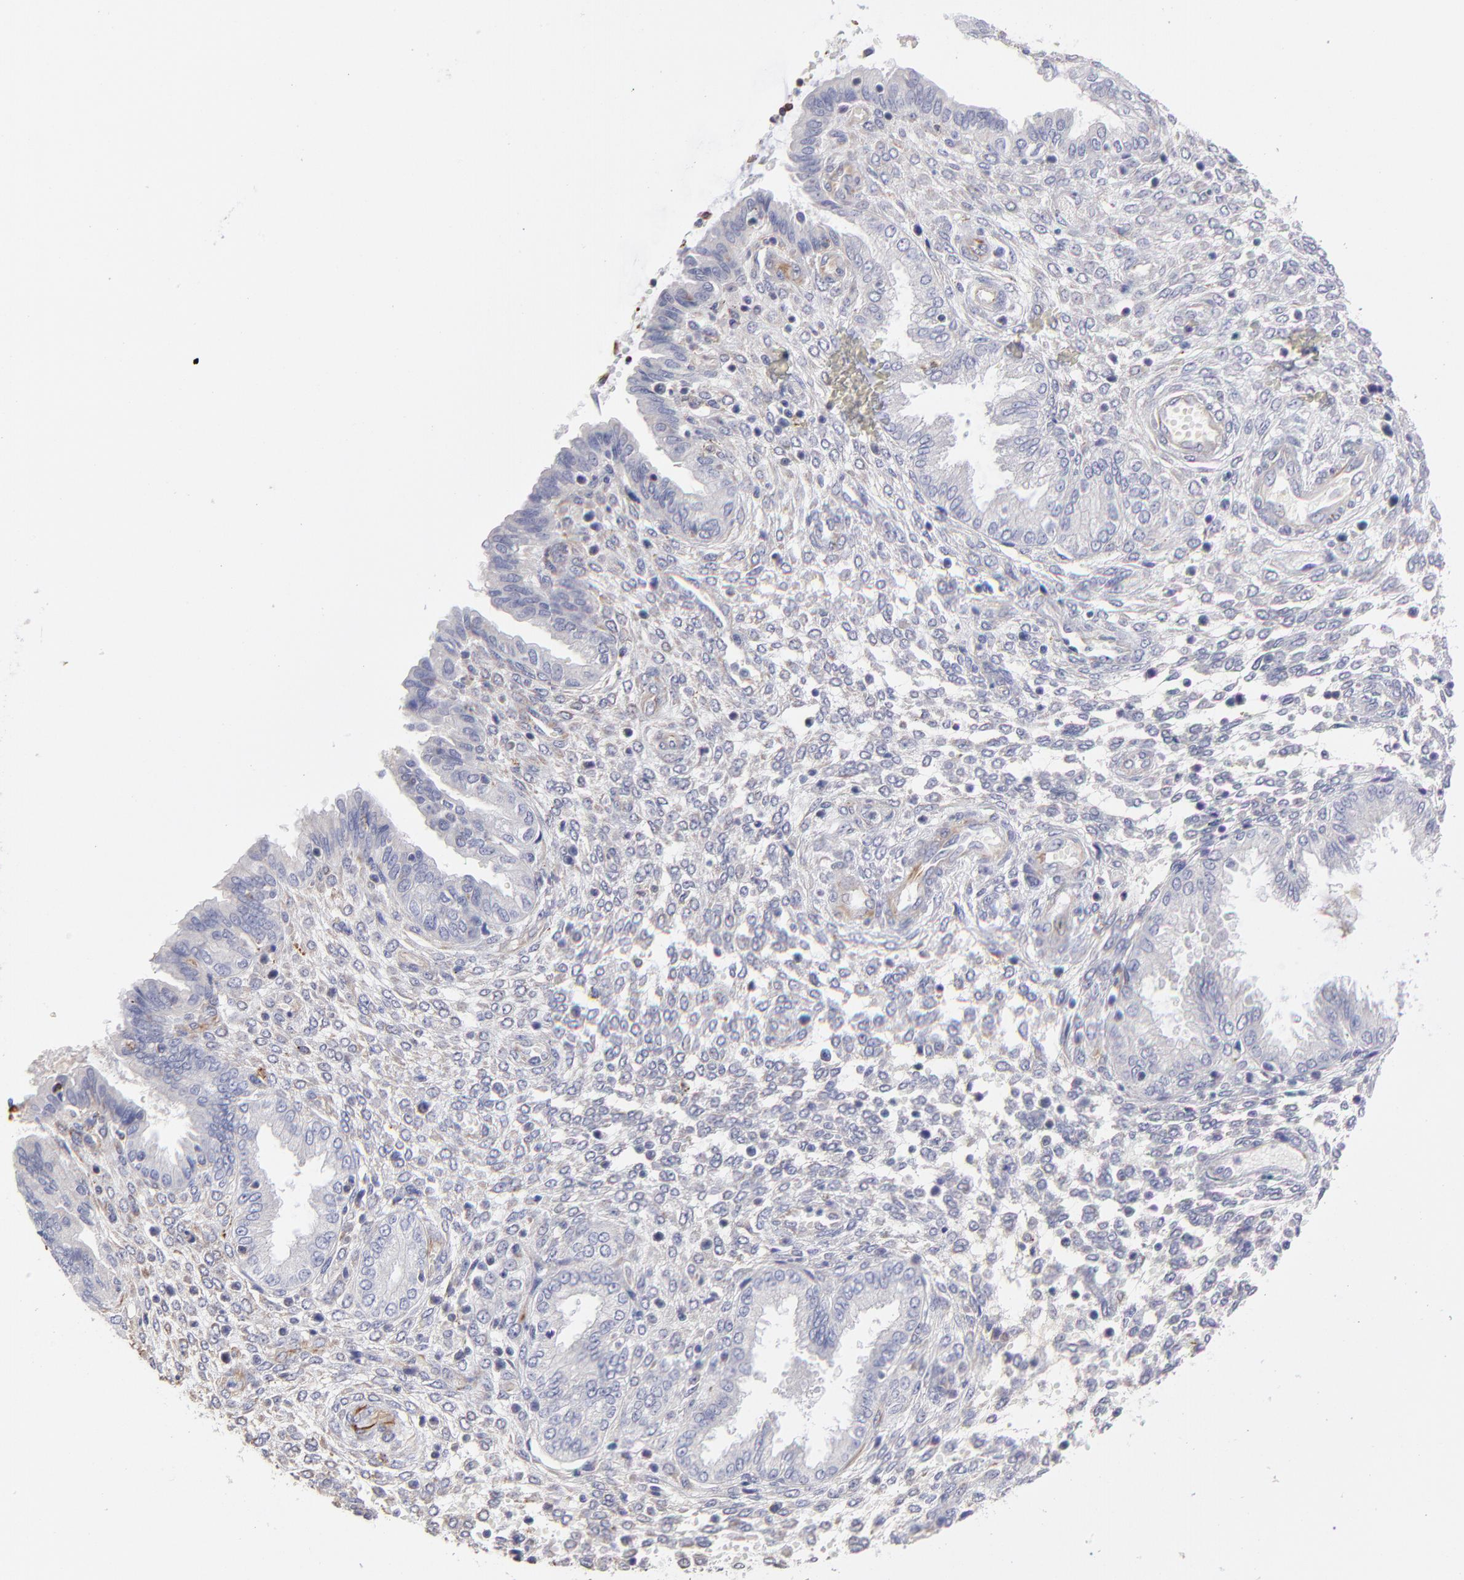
{"staining": {"intensity": "weak", "quantity": ">75%", "location": "cytoplasmic/membranous"}, "tissue": "endometrium", "cell_type": "Cells in endometrial stroma", "image_type": "normal", "snomed": [{"axis": "morphology", "description": "Normal tissue, NOS"}, {"axis": "topography", "description": "Endometrium"}], "caption": "Immunohistochemistry (DAB (3,3'-diaminobenzidine)) staining of unremarkable human endometrium demonstrates weak cytoplasmic/membranous protein positivity in about >75% of cells in endometrial stroma.", "gene": "COX8C", "patient": {"sex": "female", "age": 33}}